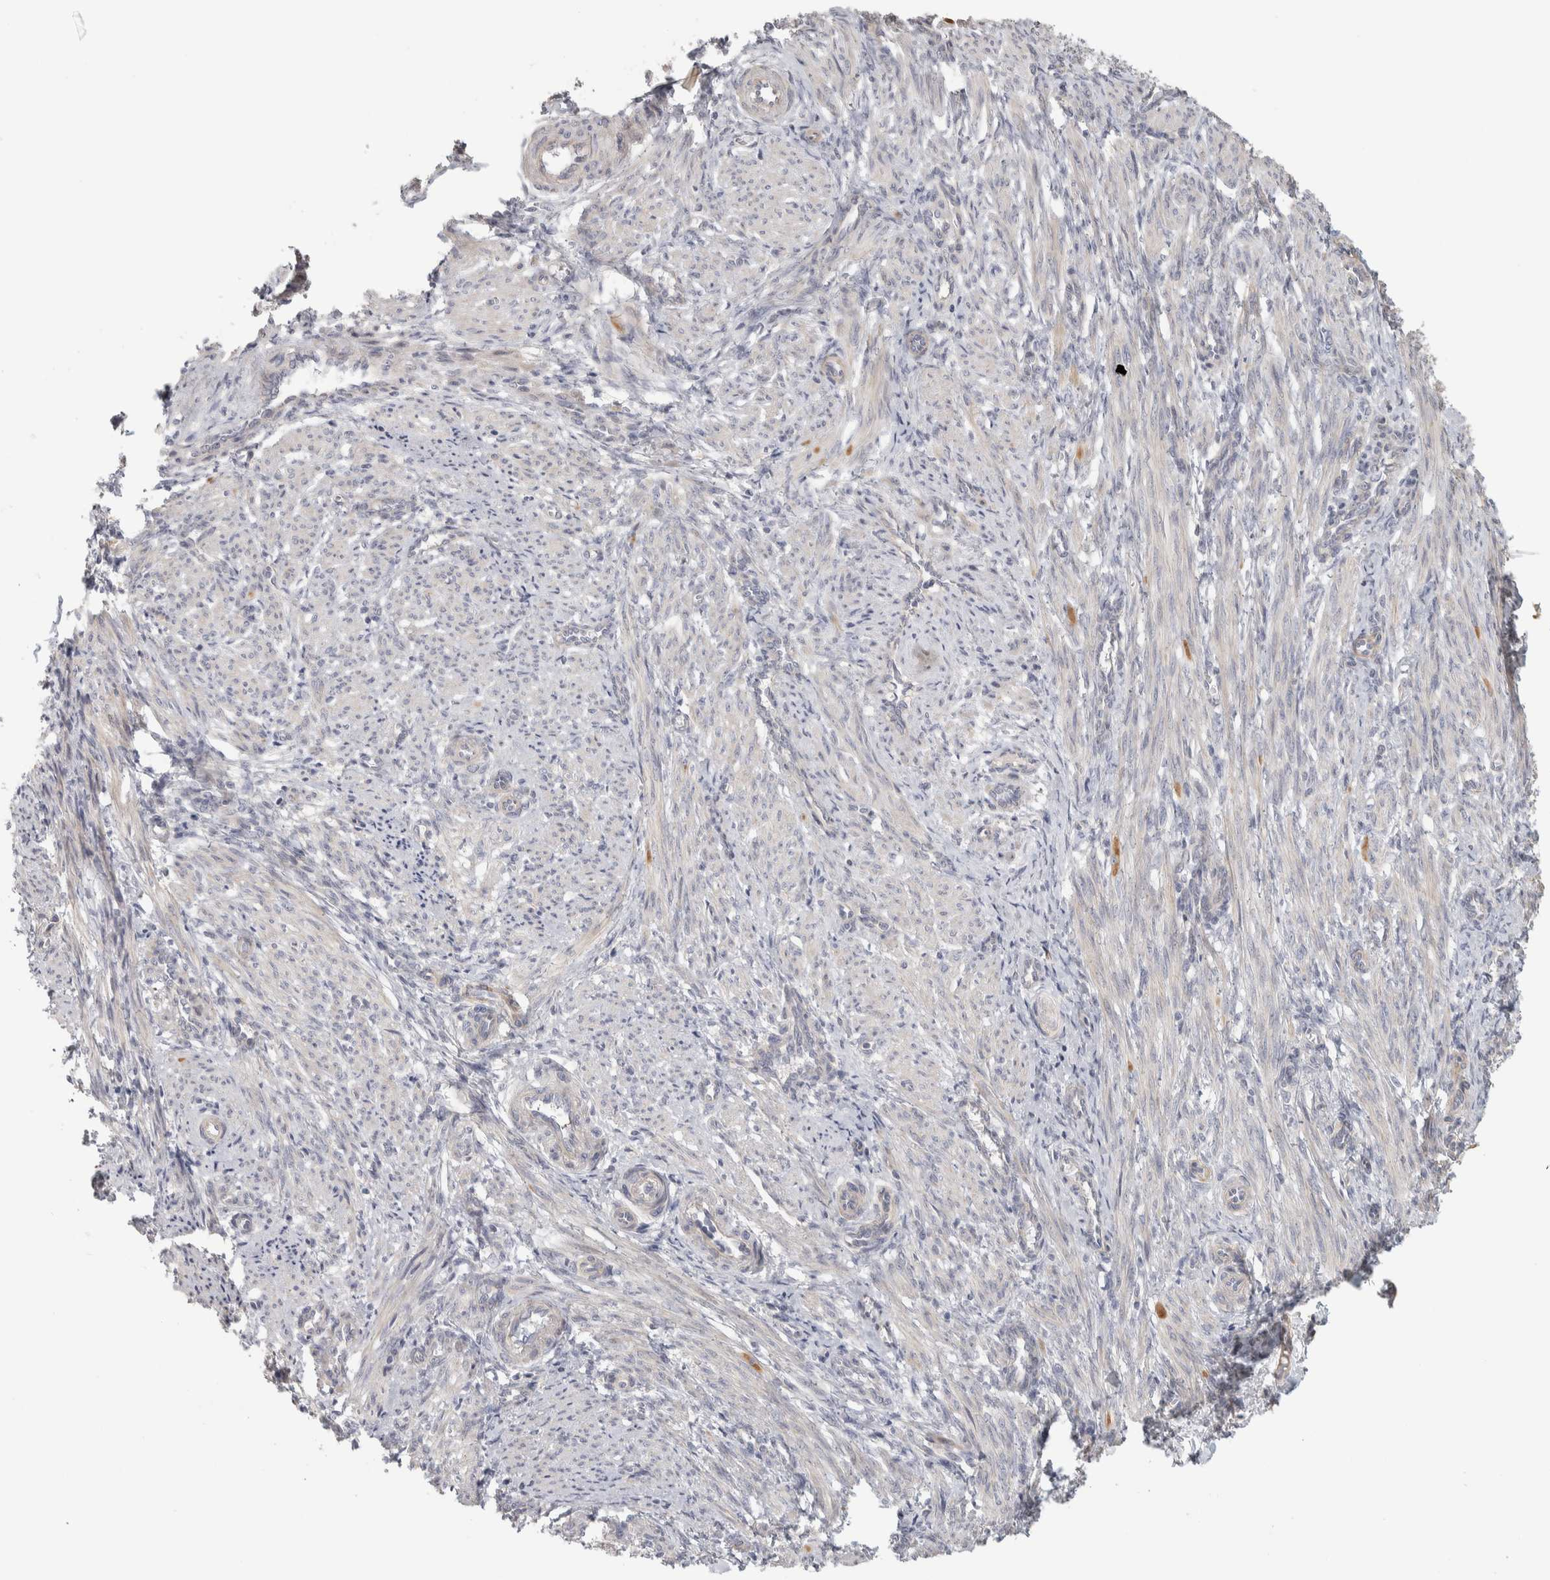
{"staining": {"intensity": "weak", "quantity": "25%-75%", "location": "cytoplasmic/membranous"}, "tissue": "smooth muscle", "cell_type": "Smooth muscle cells", "image_type": "normal", "snomed": [{"axis": "morphology", "description": "Normal tissue, NOS"}, {"axis": "topography", "description": "Endometrium"}], "caption": "Protein staining of unremarkable smooth muscle reveals weak cytoplasmic/membranous staining in approximately 25%-75% of smooth muscle cells.", "gene": "DCXR", "patient": {"sex": "female", "age": 33}}